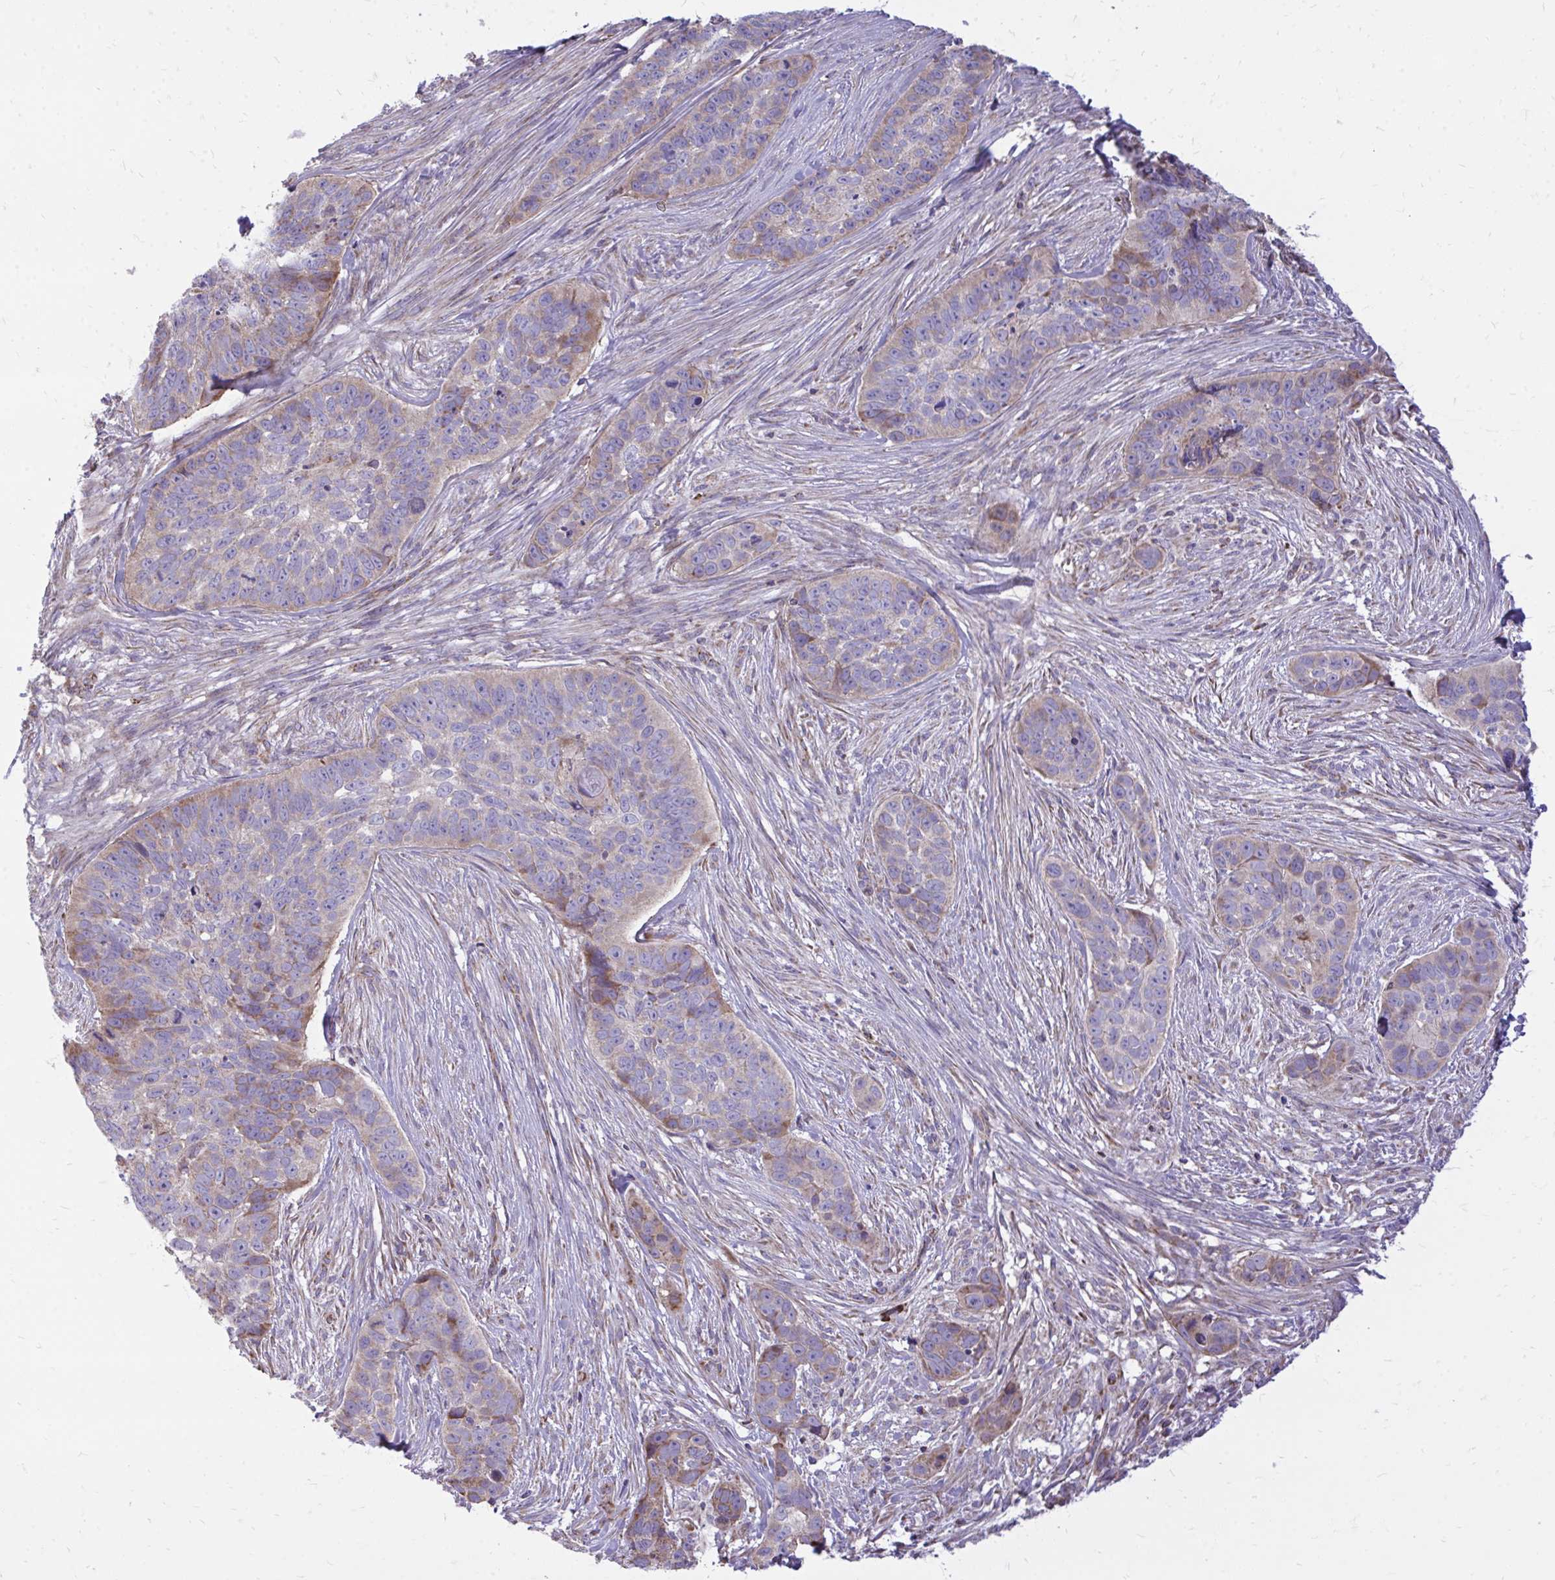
{"staining": {"intensity": "weak", "quantity": "25%-75%", "location": "cytoplasmic/membranous"}, "tissue": "skin cancer", "cell_type": "Tumor cells", "image_type": "cancer", "snomed": [{"axis": "morphology", "description": "Basal cell carcinoma"}, {"axis": "topography", "description": "Skin"}], "caption": "Protein expression analysis of human skin basal cell carcinoma reveals weak cytoplasmic/membranous expression in approximately 25%-75% of tumor cells. Immunohistochemistry stains the protein in brown and the nuclei are stained blue.", "gene": "ATP13A2", "patient": {"sex": "female", "age": 82}}